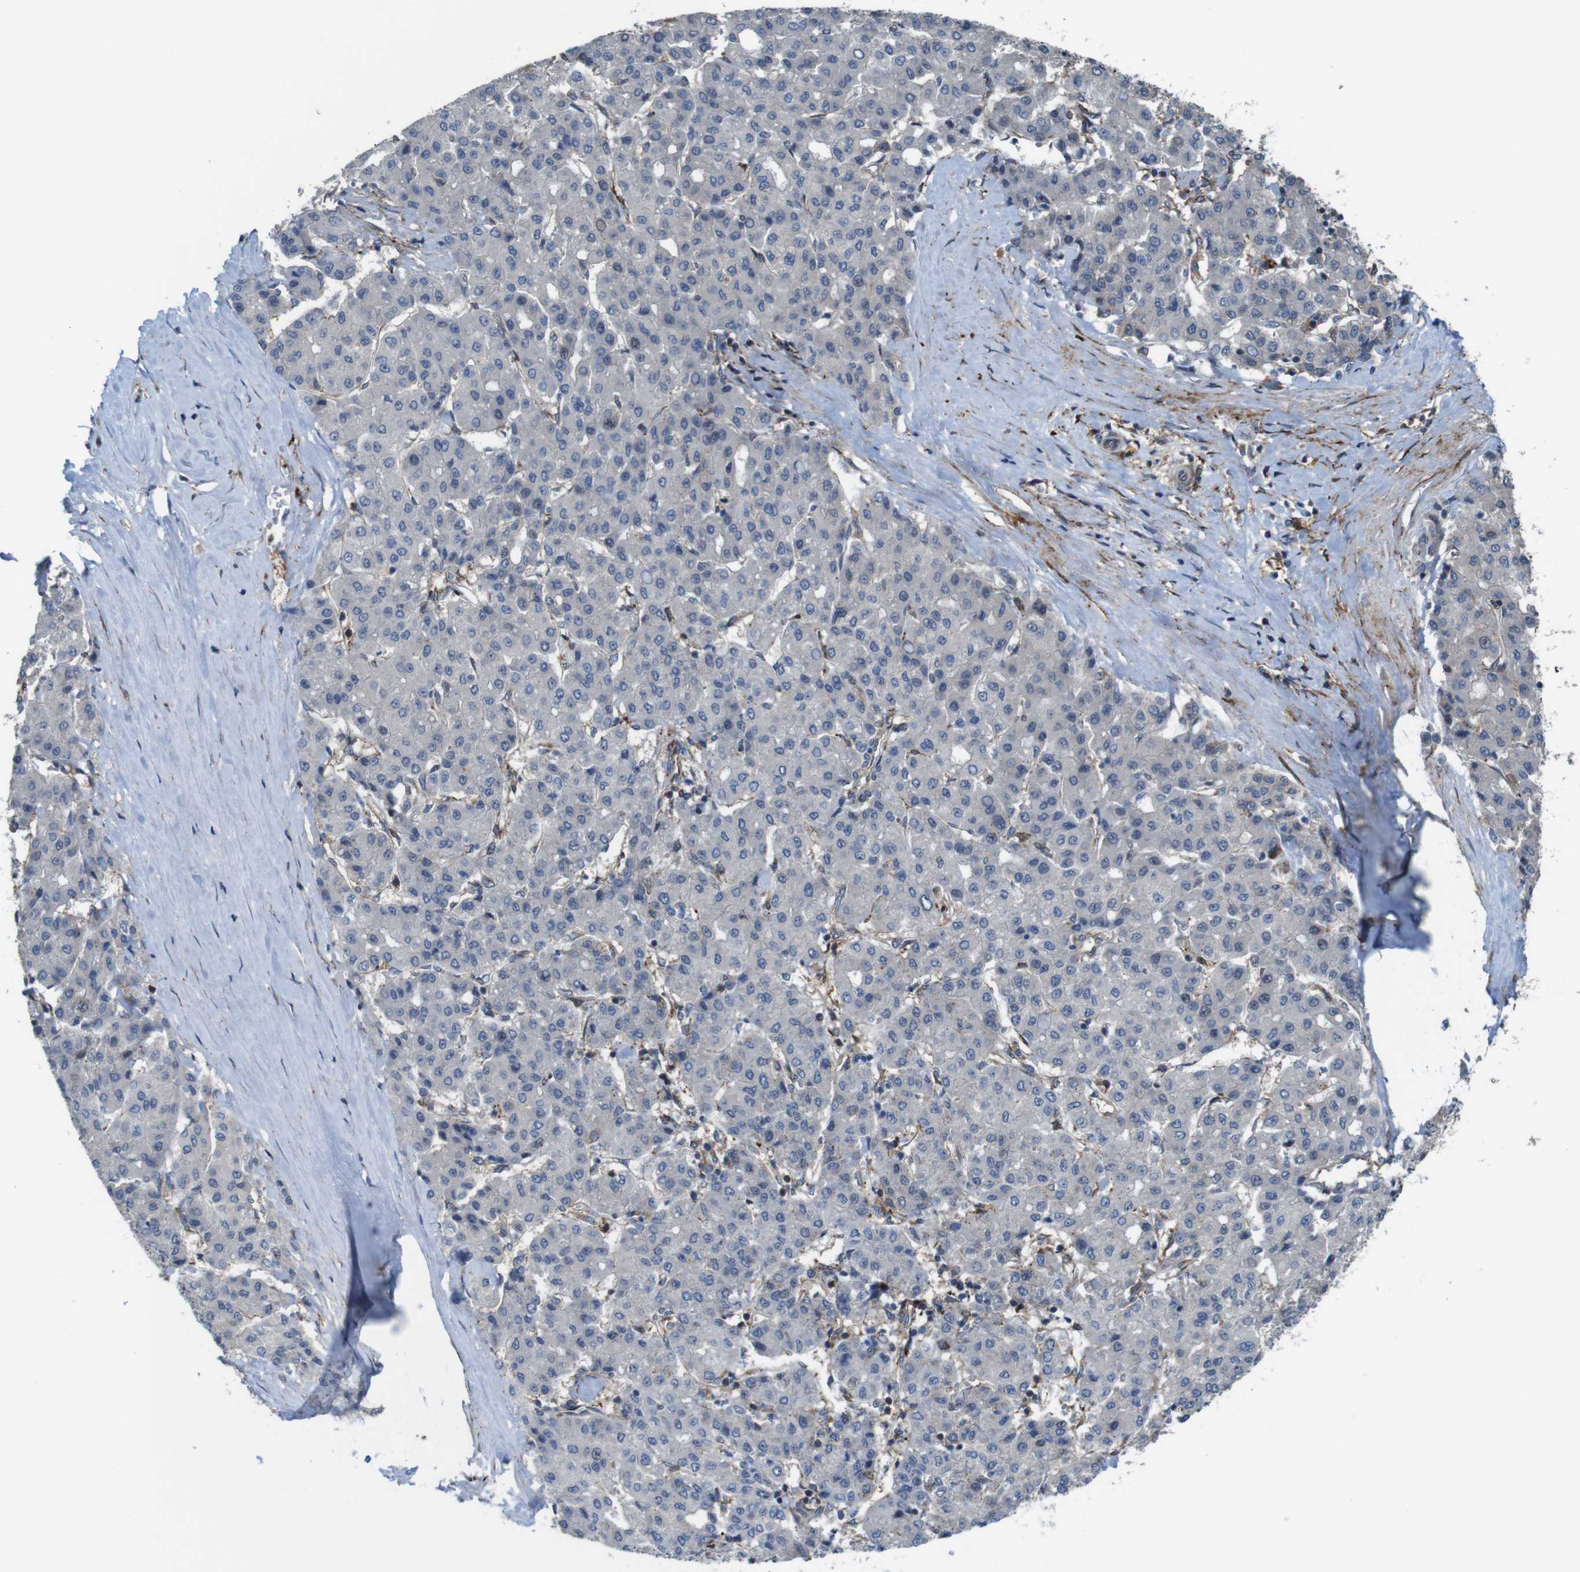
{"staining": {"intensity": "negative", "quantity": "none", "location": "none"}, "tissue": "liver cancer", "cell_type": "Tumor cells", "image_type": "cancer", "snomed": [{"axis": "morphology", "description": "Carcinoma, Hepatocellular, NOS"}, {"axis": "topography", "description": "Liver"}], "caption": "Tumor cells are negative for protein expression in human hepatocellular carcinoma (liver).", "gene": "PCOLCE2", "patient": {"sex": "male", "age": 65}}